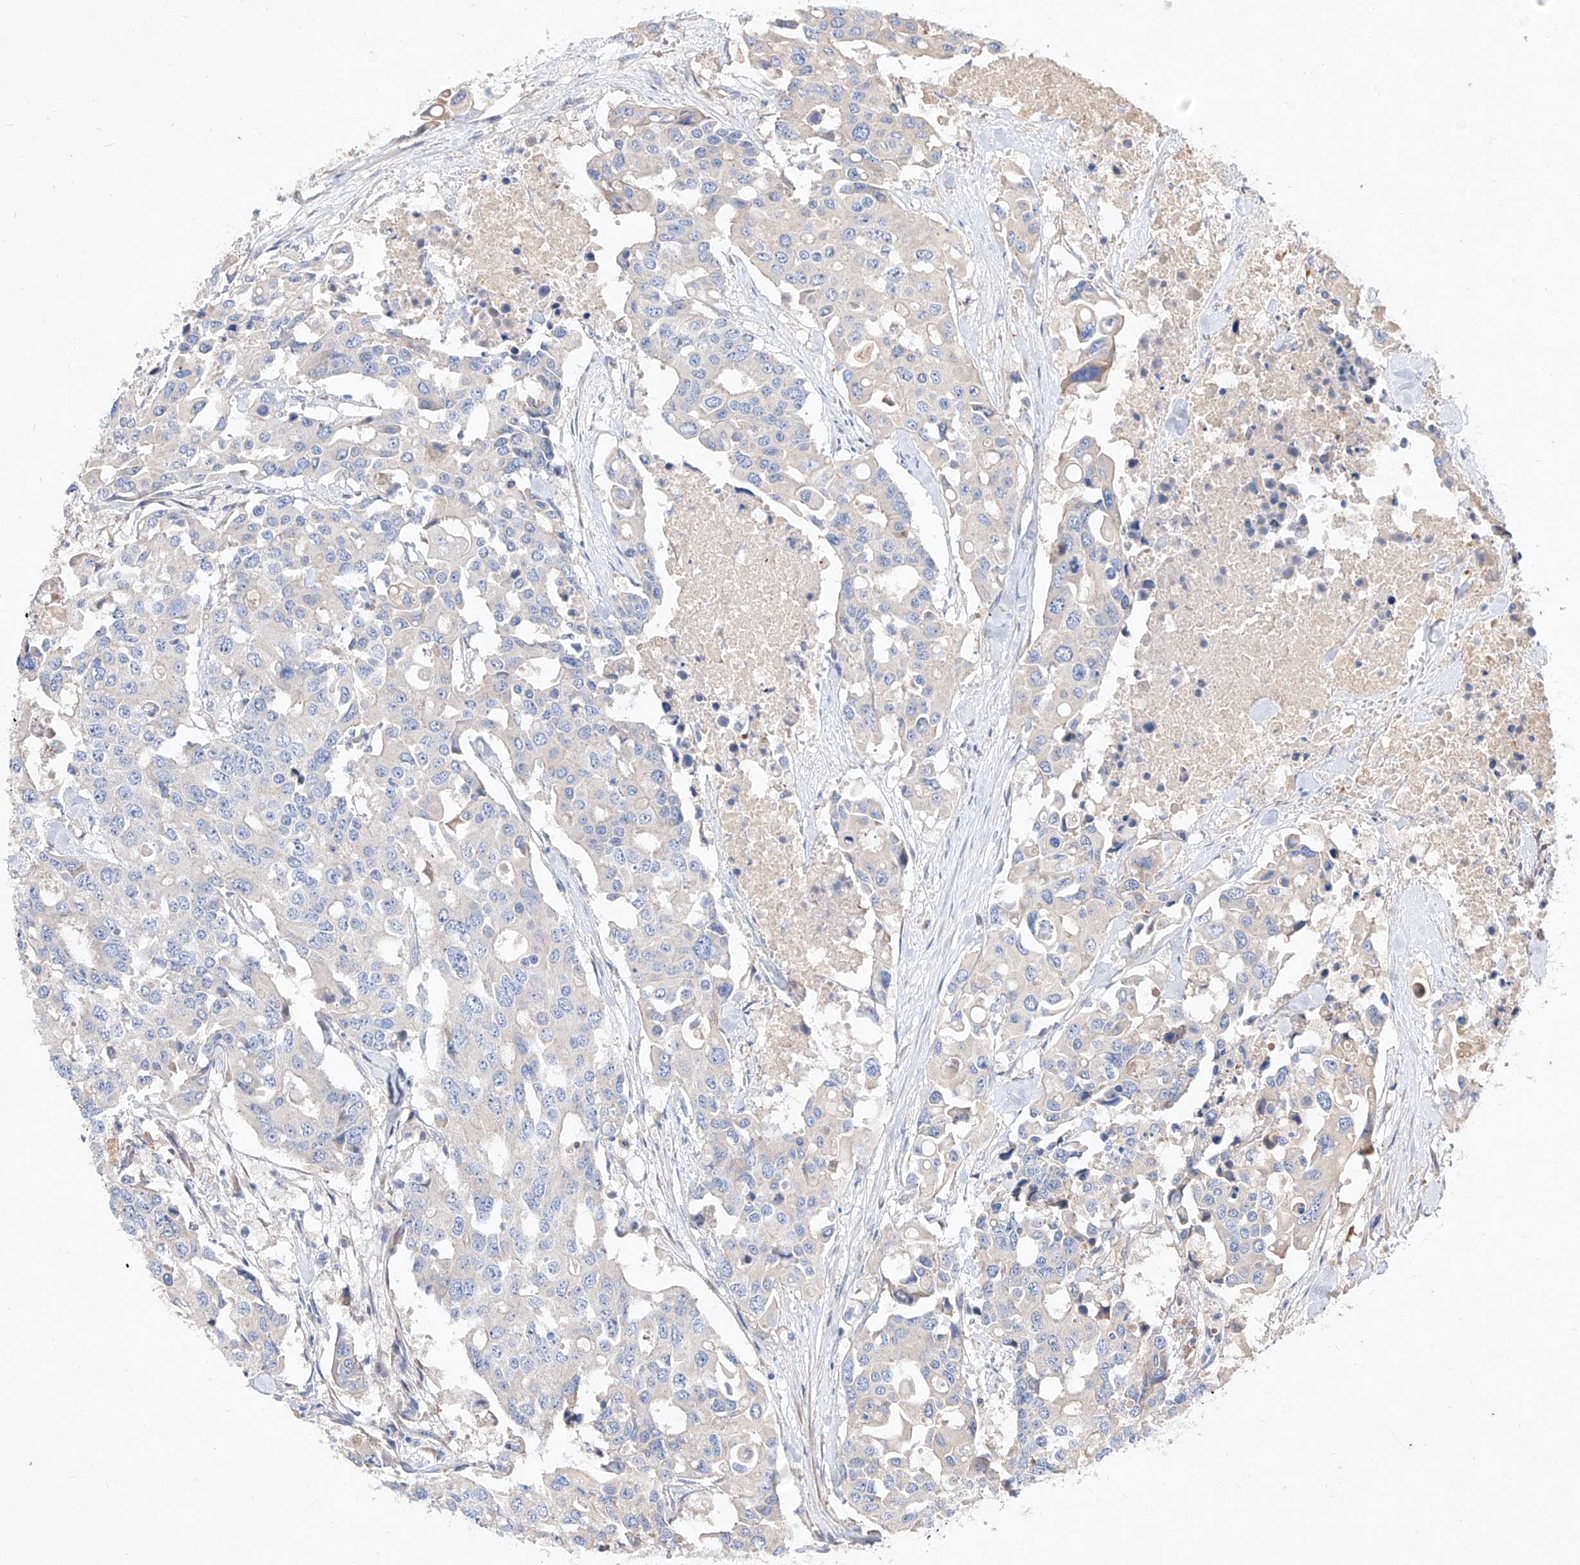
{"staining": {"intensity": "negative", "quantity": "none", "location": "none"}, "tissue": "colorectal cancer", "cell_type": "Tumor cells", "image_type": "cancer", "snomed": [{"axis": "morphology", "description": "Adenocarcinoma, NOS"}, {"axis": "topography", "description": "Colon"}], "caption": "This is an immunohistochemistry histopathology image of human adenocarcinoma (colorectal). There is no staining in tumor cells.", "gene": "DIRAS3", "patient": {"sex": "male", "age": 77}}